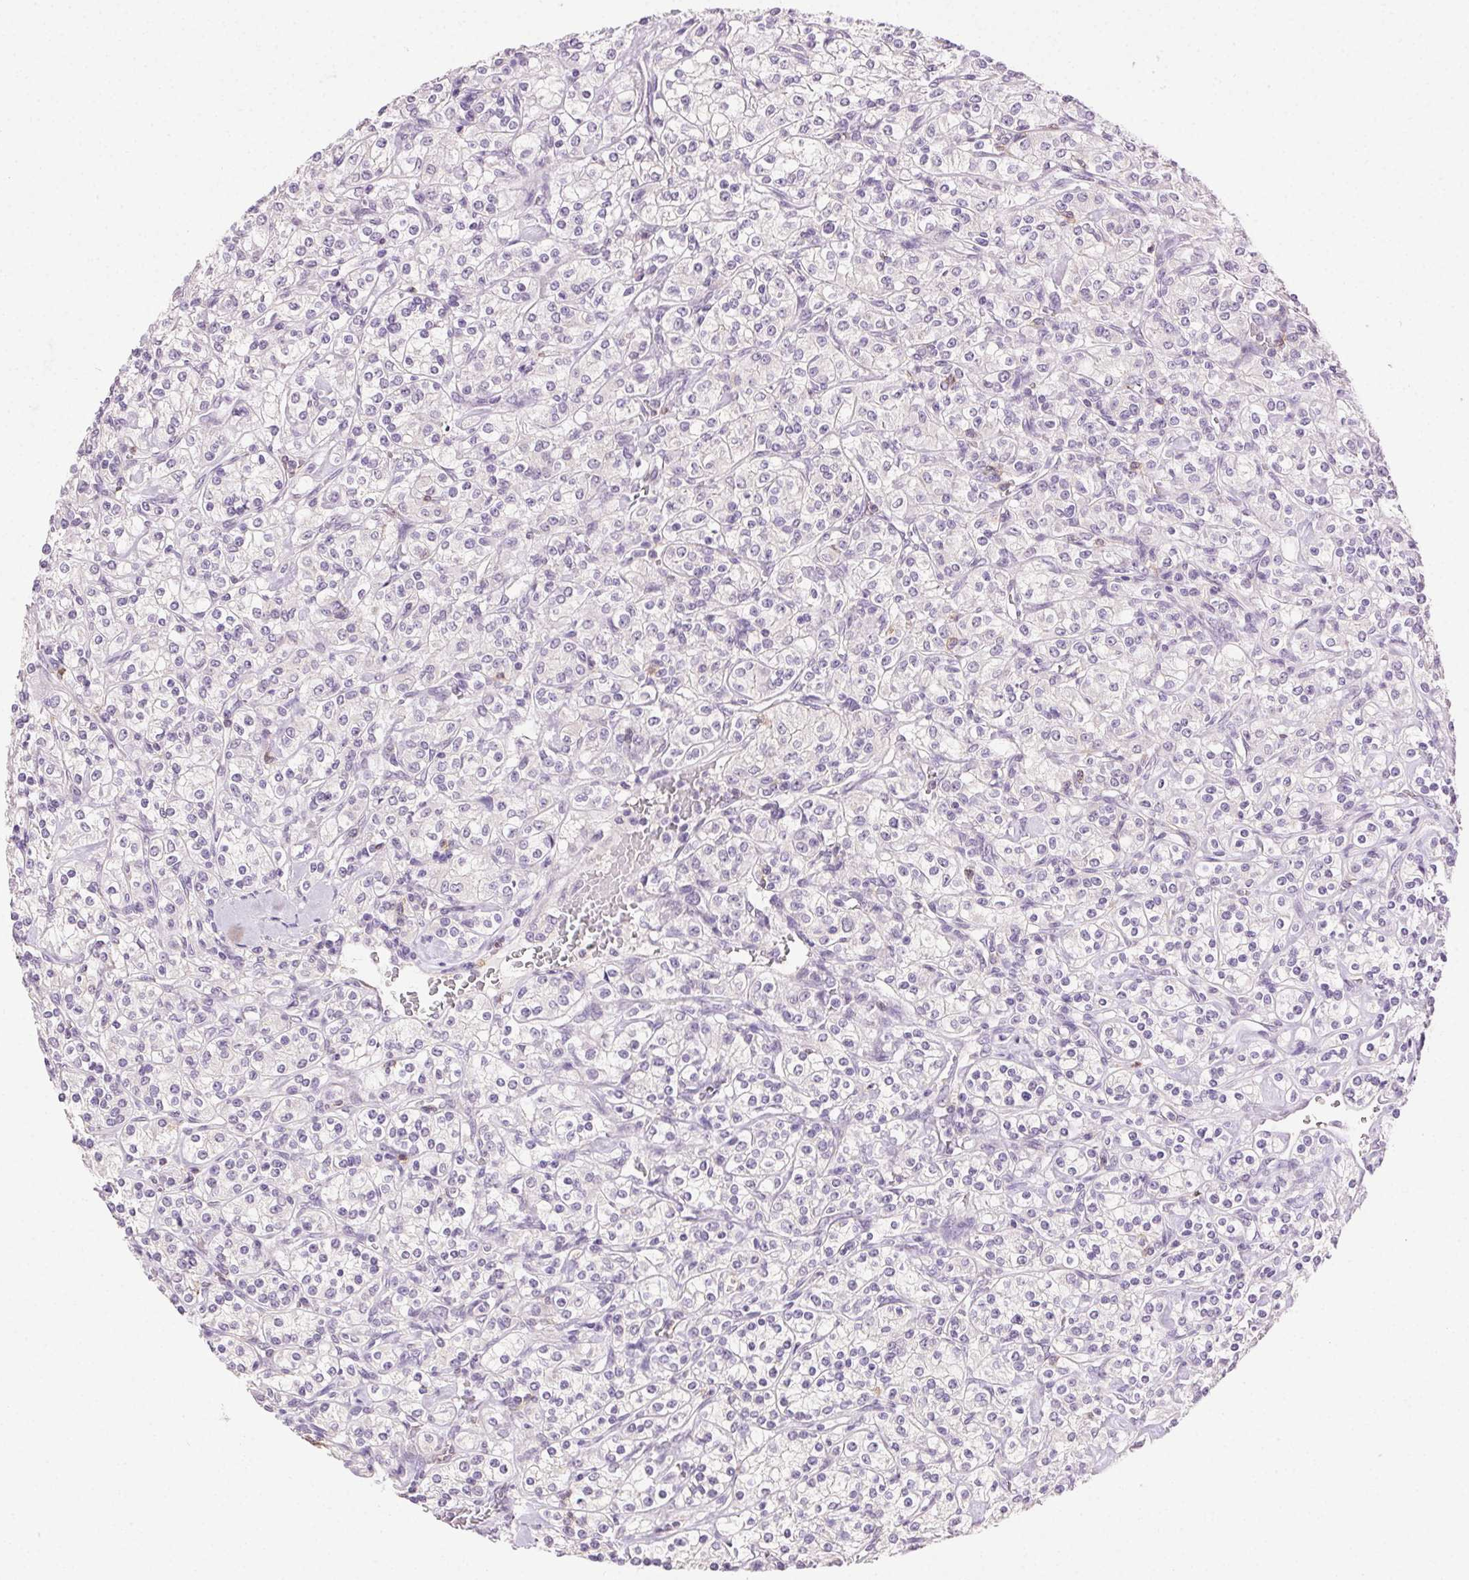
{"staining": {"intensity": "negative", "quantity": "none", "location": "none"}, "tissue": "renal cancer", "cell_type": "Tumor cells", "image_type": "cancer", "snomed": [{"axis": "morphology", "description": "Adenocarcinoma, NOS"}, {"axis": "topography", "description": "Kidney"}], "caption": "Immunohistochemistry histopathology image of neoplastic tissue: human renal cancer (adenocarcinoma) stained with DAB demonstrates no significant protein staining in tumor cells.", "gene": "AKAP5", "patient": {"sex": "male", "age": 77}}